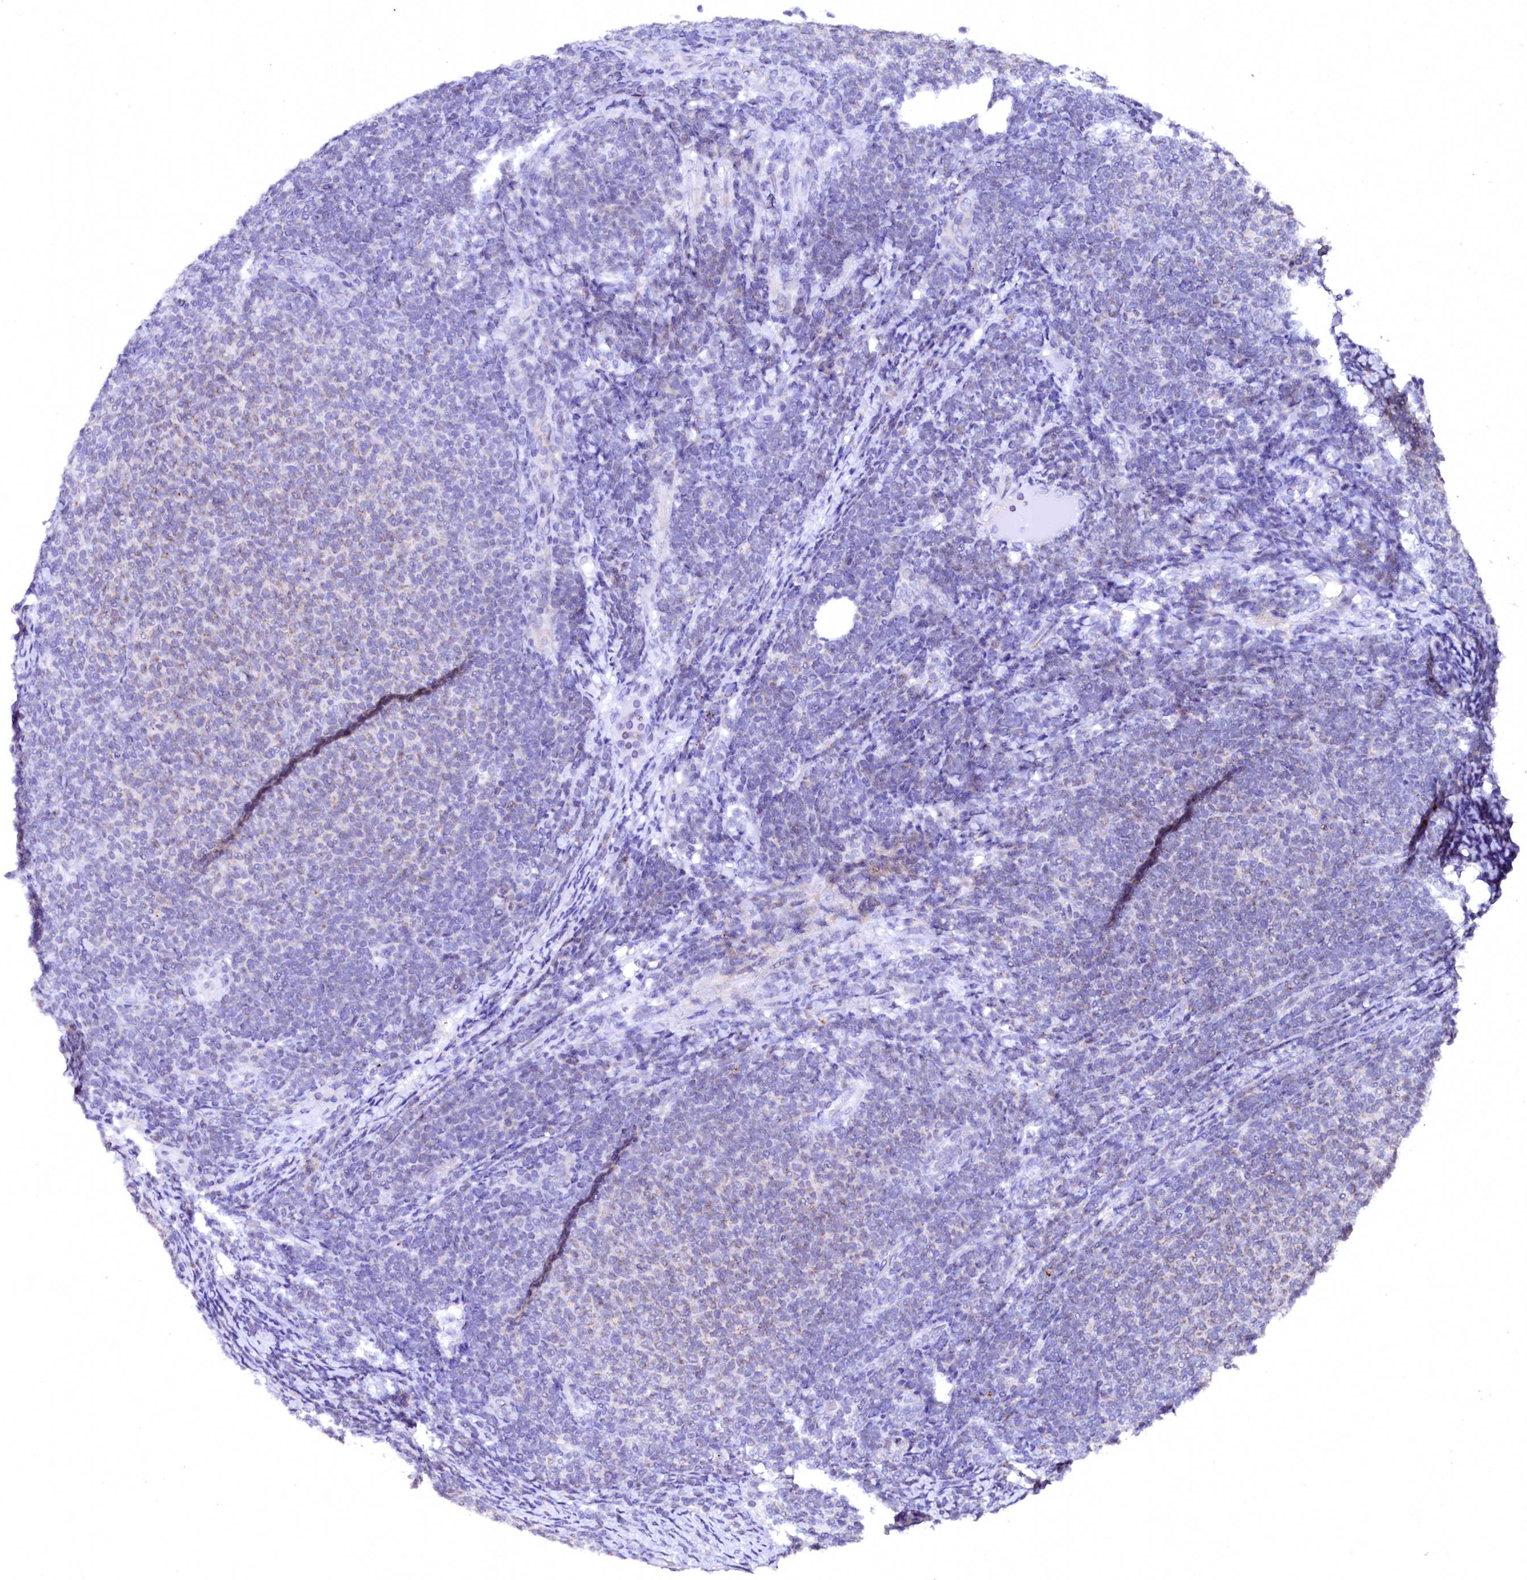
{"staining": {"intensity": "negative", "quantity": "none", "location": "none"}, "tissue": "lymphoma", "cell_type": "Tumor cells", "image_type": "cancer", "snomed": [{"axis": "morphology", "description": "Malignant lymphoma, non-Hodgkin's type, Low grade"}, {"axis": "topography", "description": "Lymph node"}], "caption": "There is no significant staining in tumor cells of lymphoma.", "gene": "NALF1", "patient": {"sex": "male", "age": 66}}